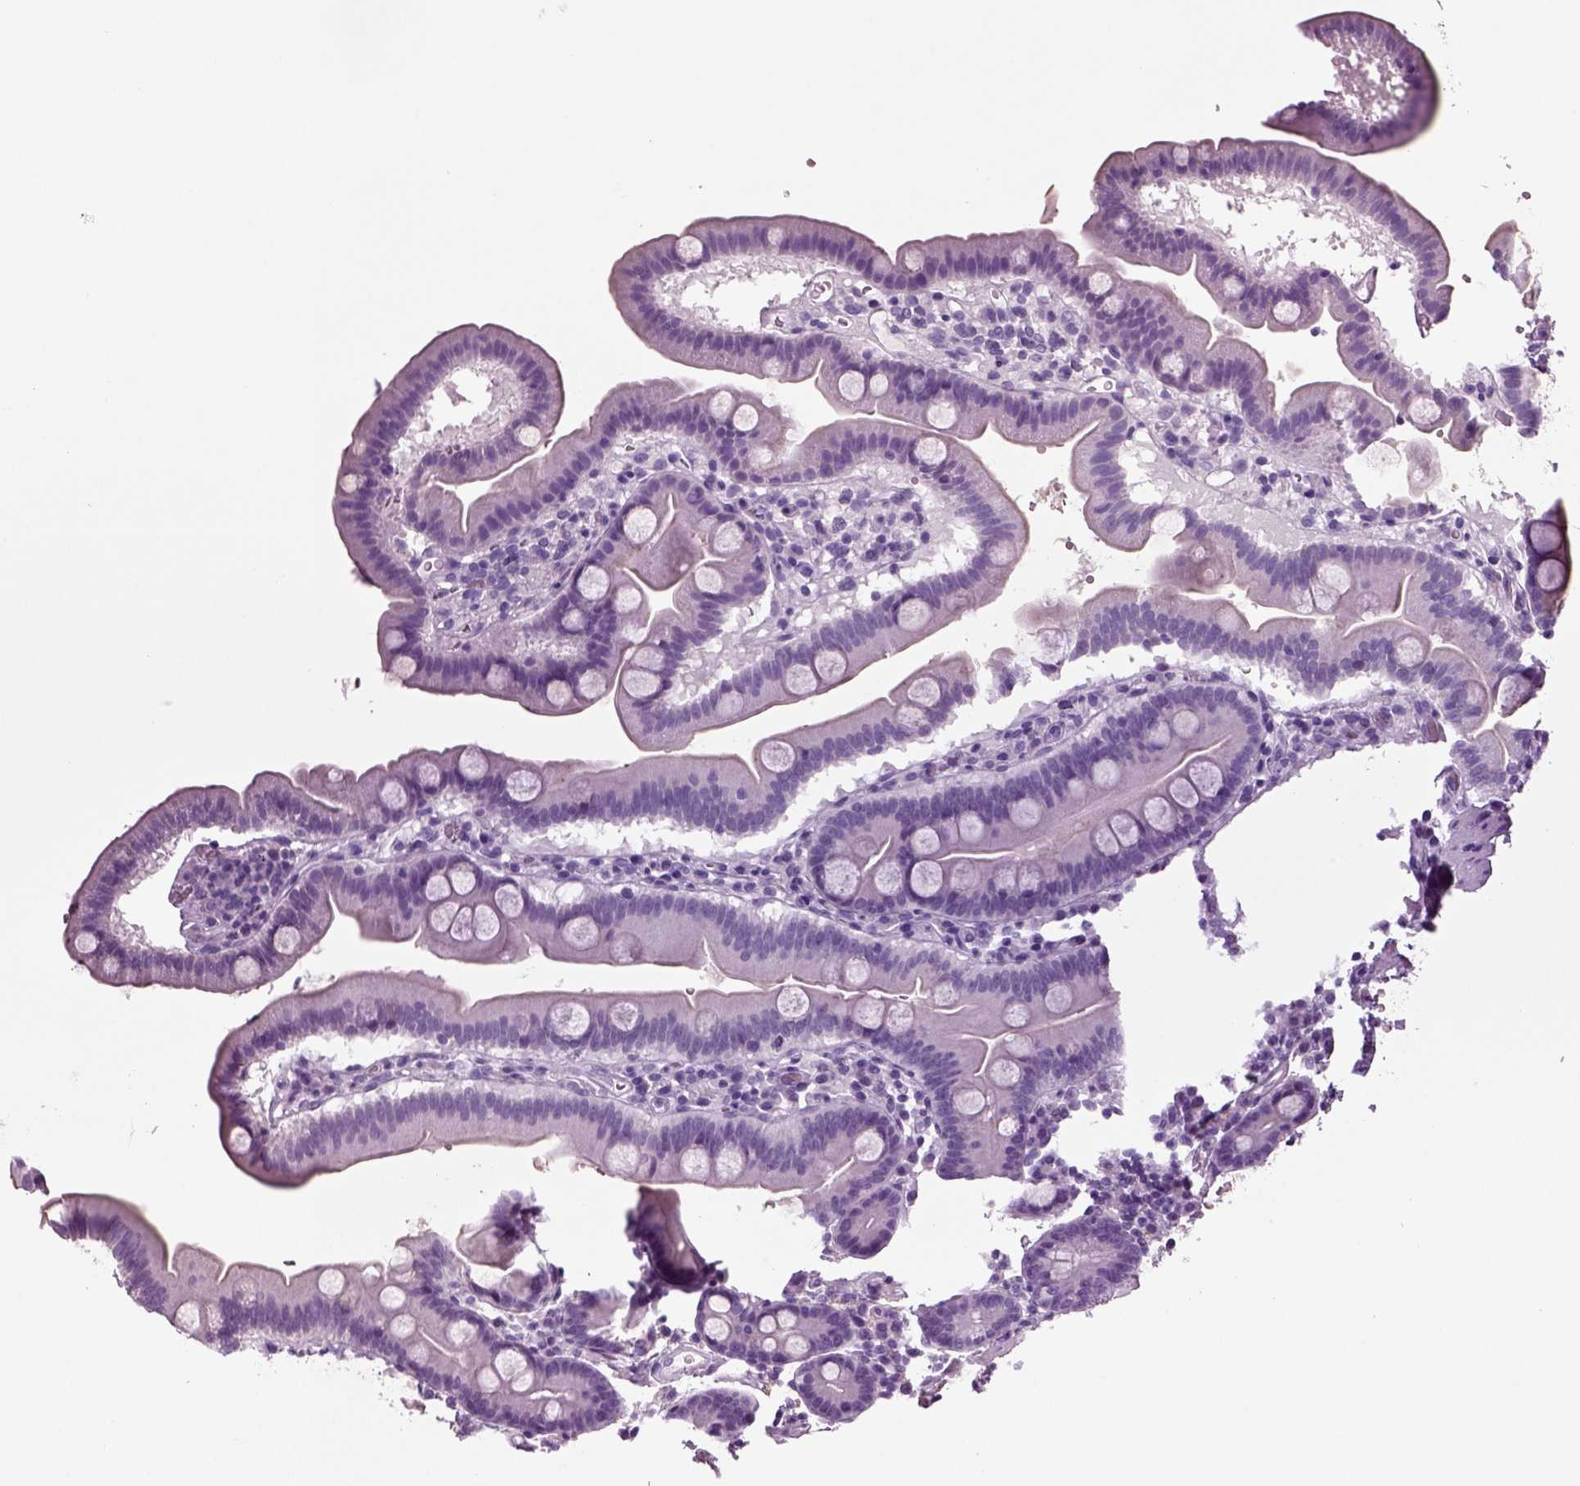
{"staining": {"intensity": "negative", "quantity": "none", "location": "none"}, "tissue": "duodenum", "cell_type": "Glandular cells", "image_type": "normal", "snomed": [{"axis": "morphology", "description": "Normal tissue, NOS"}, {"axis": "topography", "description": "Duodenum"}], "caption": "This is an IHC image of unremarkable duodenum. There is no staining in glandular cells.", "gene": "CRABP1", "patient": {"sex": "male", "age": 59}}